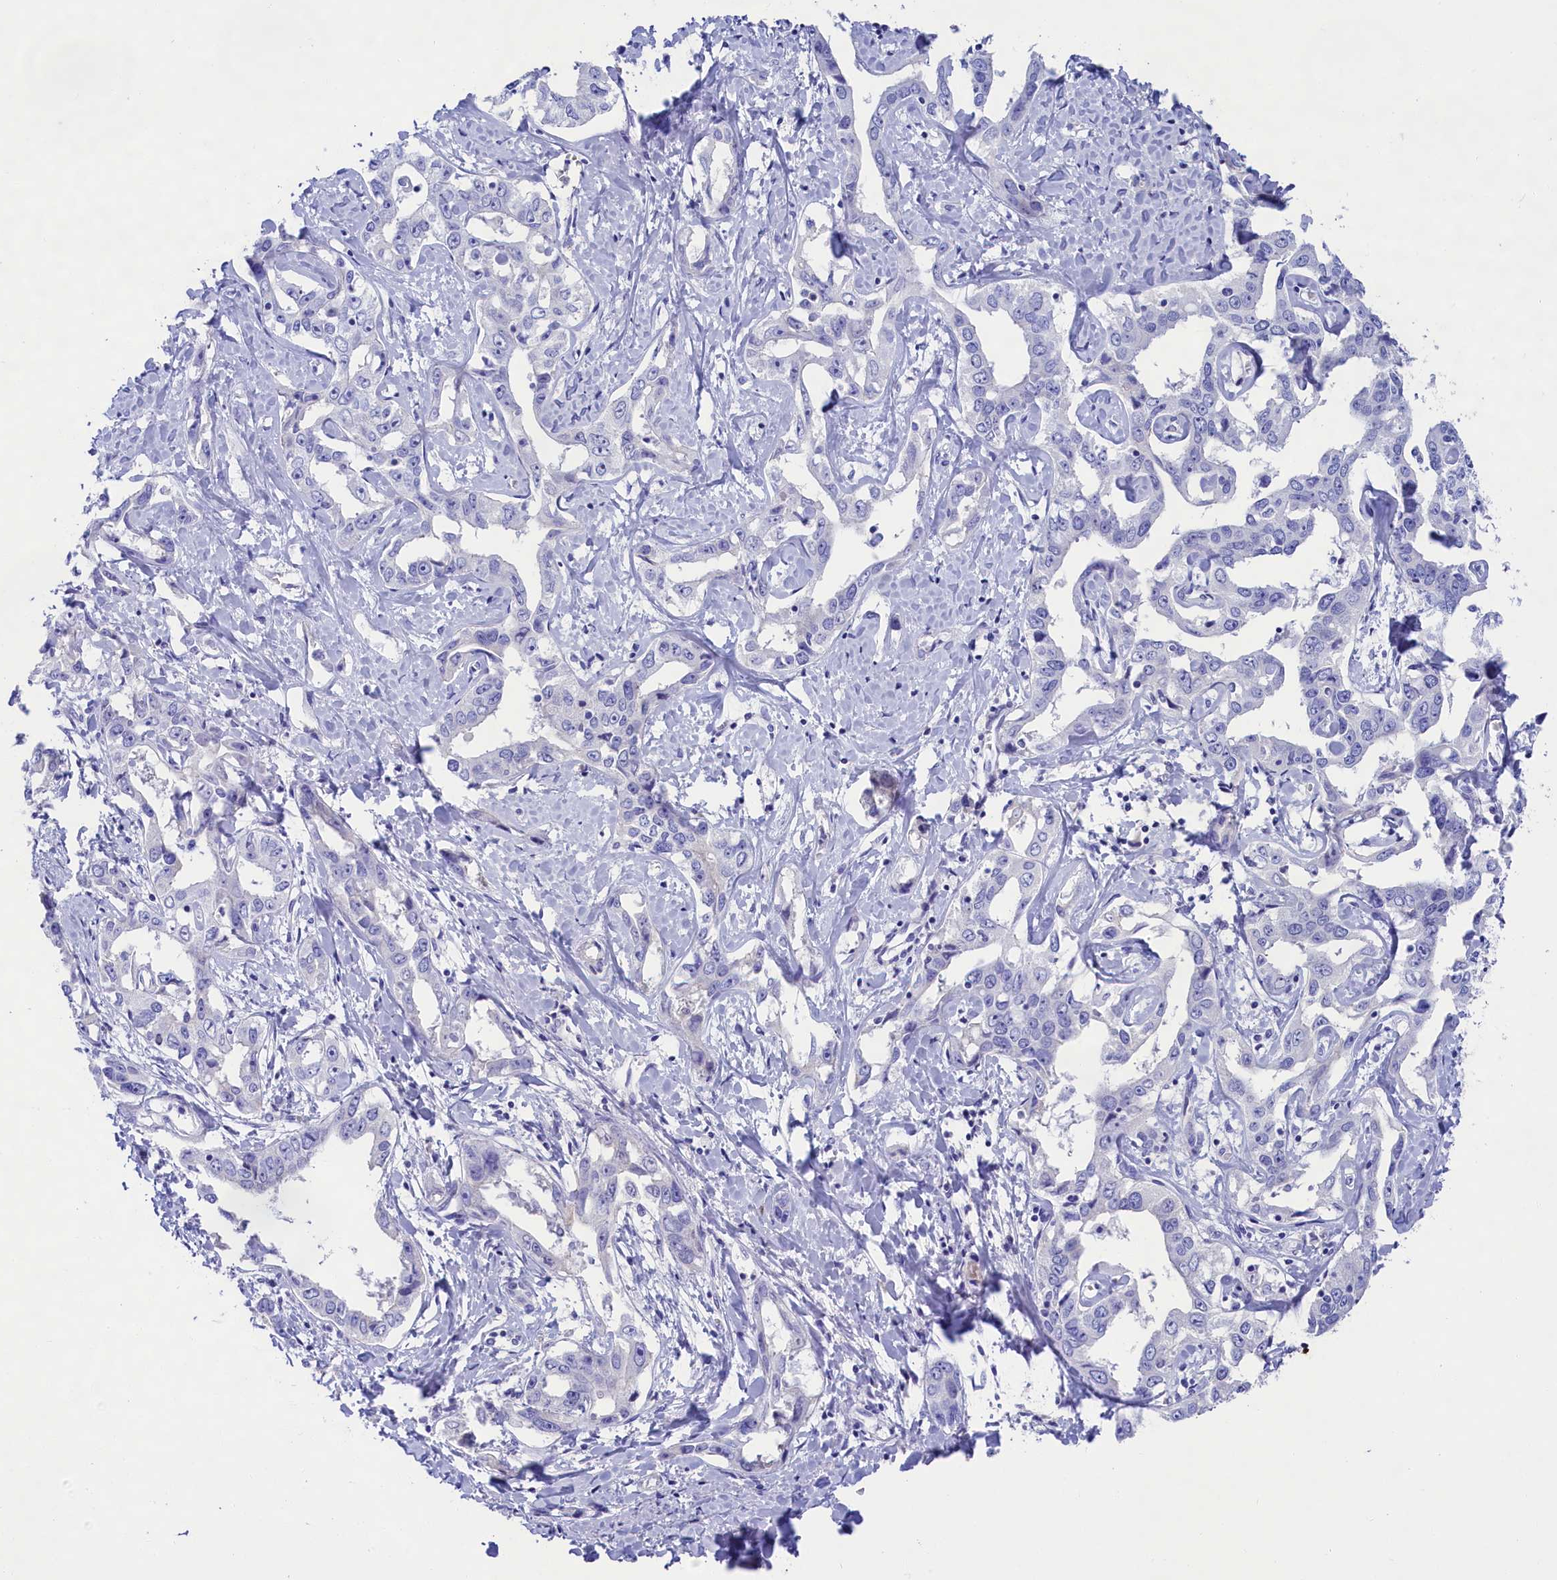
{"staining": {"intensity": "negative", "quantity": "none", "location": "none"}, "tissue": "liver cancer", "cell_type": "Tumor cells", "image_type": "cancer", "snomed": [{"axis": "morphology", "description": "Cholangiocarcinoma"}, {"axis": "topography", "description": "Liver"}], "caption": "DAB (3,3'-diaminobenzidine) immunohistochemical staining of human cholangiocarcinoma (liver) exhibits no significant staining in tumor cells.", "gene": "SULT2A1", "patient": {"sex": "male", "age": 59}}